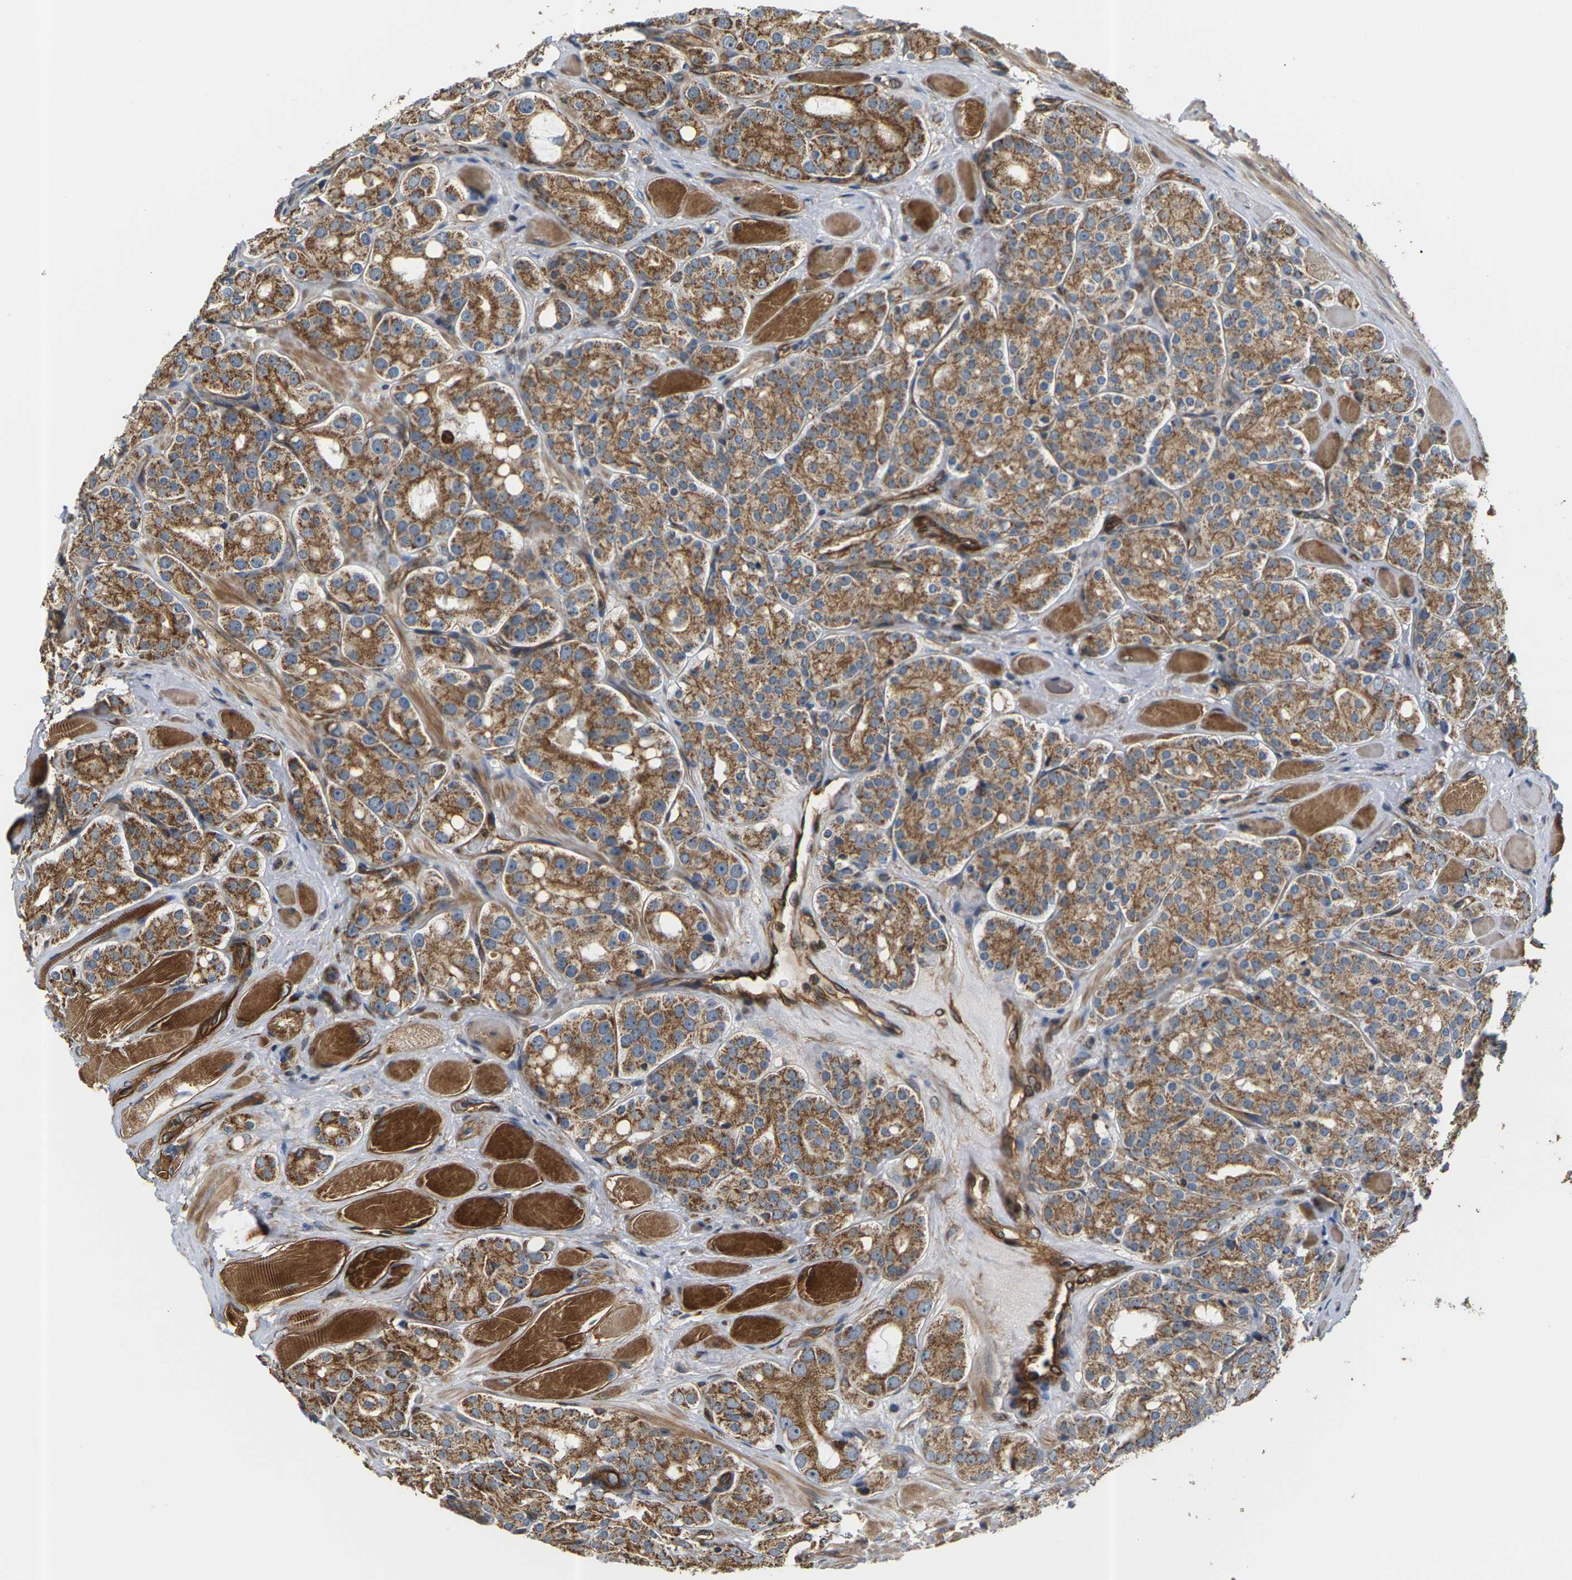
{"staining": {"intensity": "moderate", "quantity": ">75%", "location": "cytoplasmic/membranous"}, "tissue": "prostate cancer", "cell_type": "Tumor cells", "image_type": "cancer", "snomed": [{"axis": "morphology", "description": "Adenocarcinoma, High grade"}, {"axis": "topography", "description": "Prostate"}], "caption": "Immunohistochemistry of human adenocarcinoma (high-grade) (prostate) shows medium levels of moderate cytoplasmic/membranous positivity in approximately >75% of tumor cells. (Stains: DAB (3,3'-diaminobenzidine) in brown, nuclei in blue, Microscopy: brightfield microscopy at high magnification).", "gene": "PCDHB4", "patient": {"sex": "male", "age": 65}}